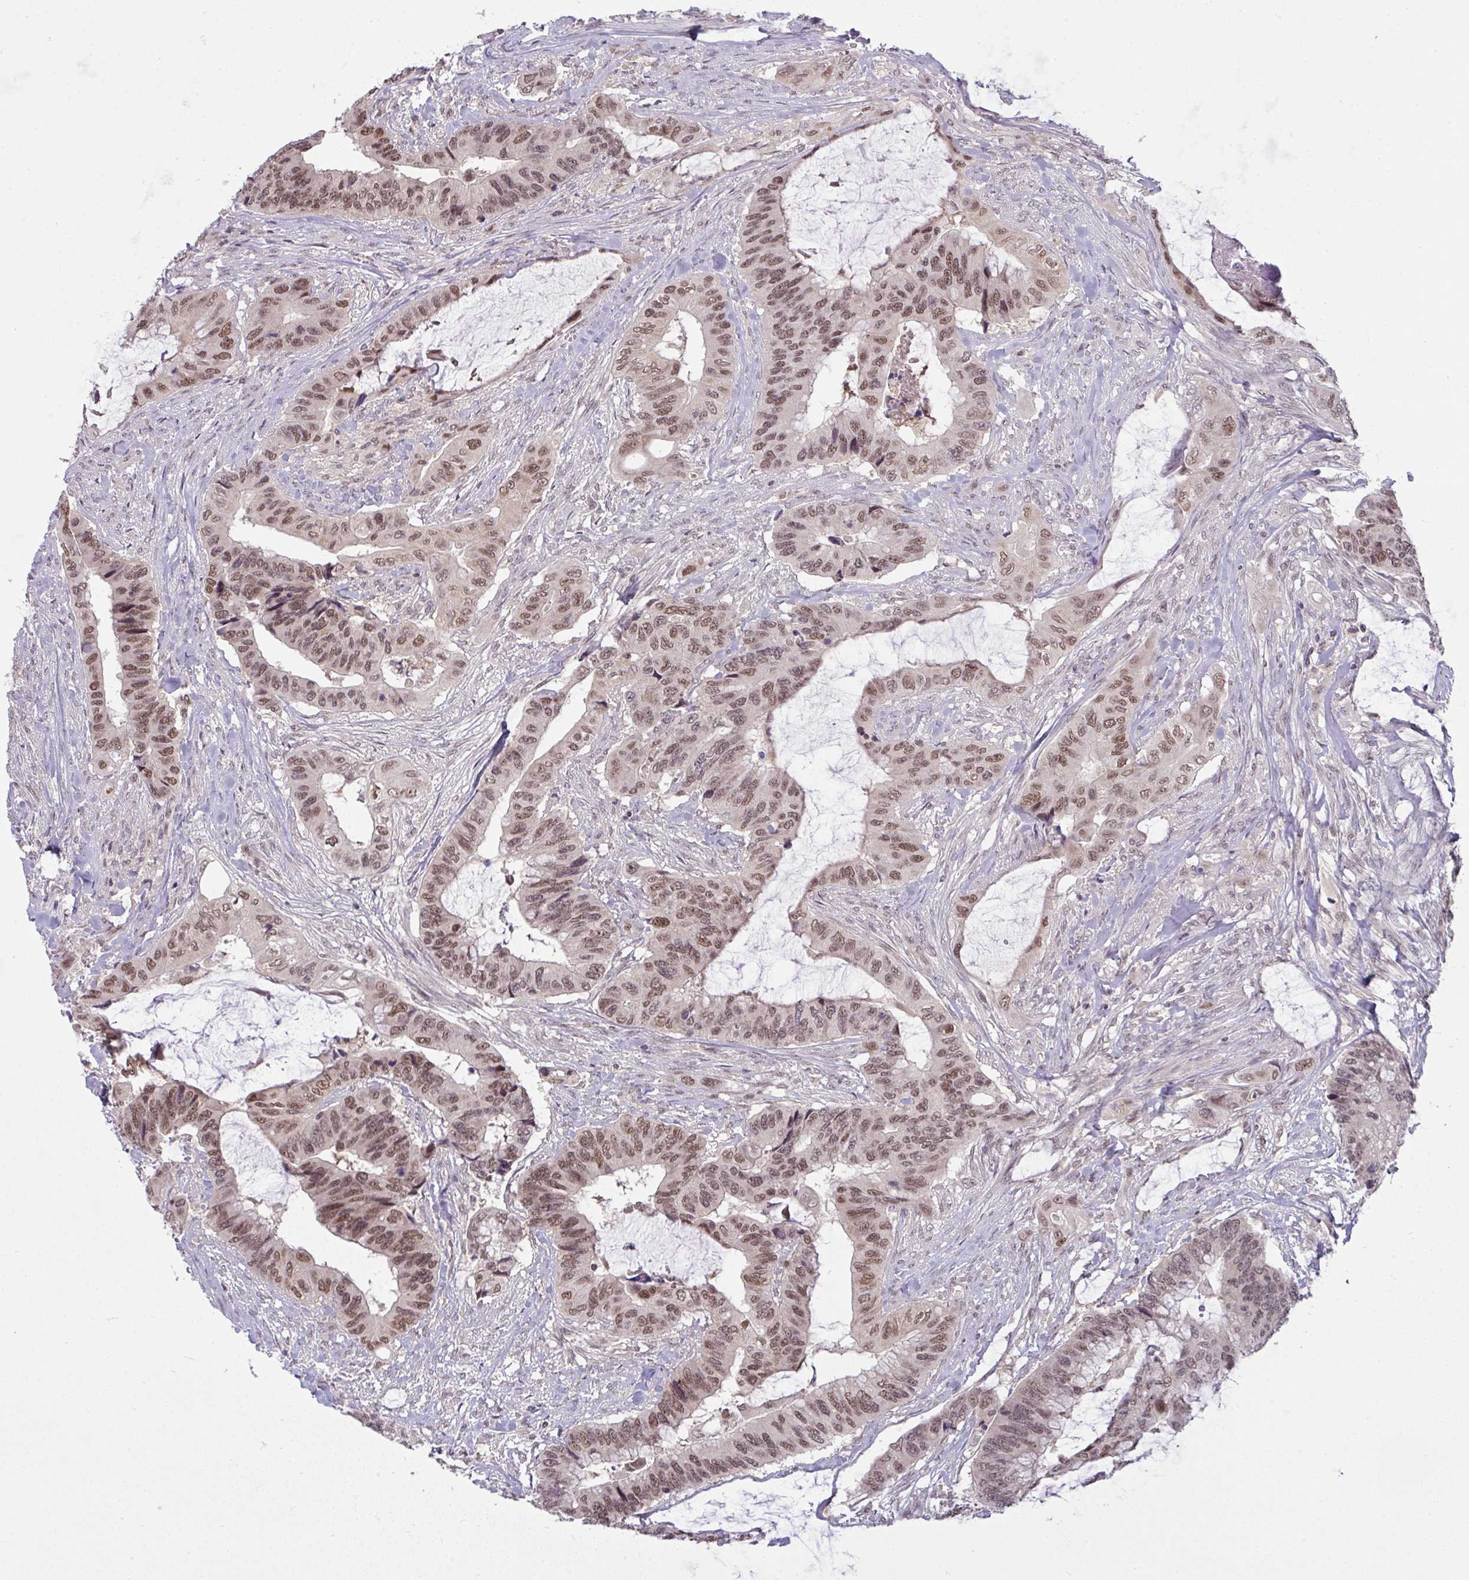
{"staining": {"intensity": "moderate", "quantity": ">75%", "location": "nuclear"}, "tissue": "colorectal cancer", "cell_type": "Tumor cells", "image_type": "cancer", "snomed": [{"axis": "morphology", "description": "Adenocarcinoma, NOS"}, {"axis": "topography", "description": "Rectum"}], "caption": "Approximately >75% of tumor cells in colorectal cancer display moderate nuclear protein staining as visualized by brown immunohistochemical staining.", "gene": "KLF2", "patient": {"sex": "female", "age": 59}}